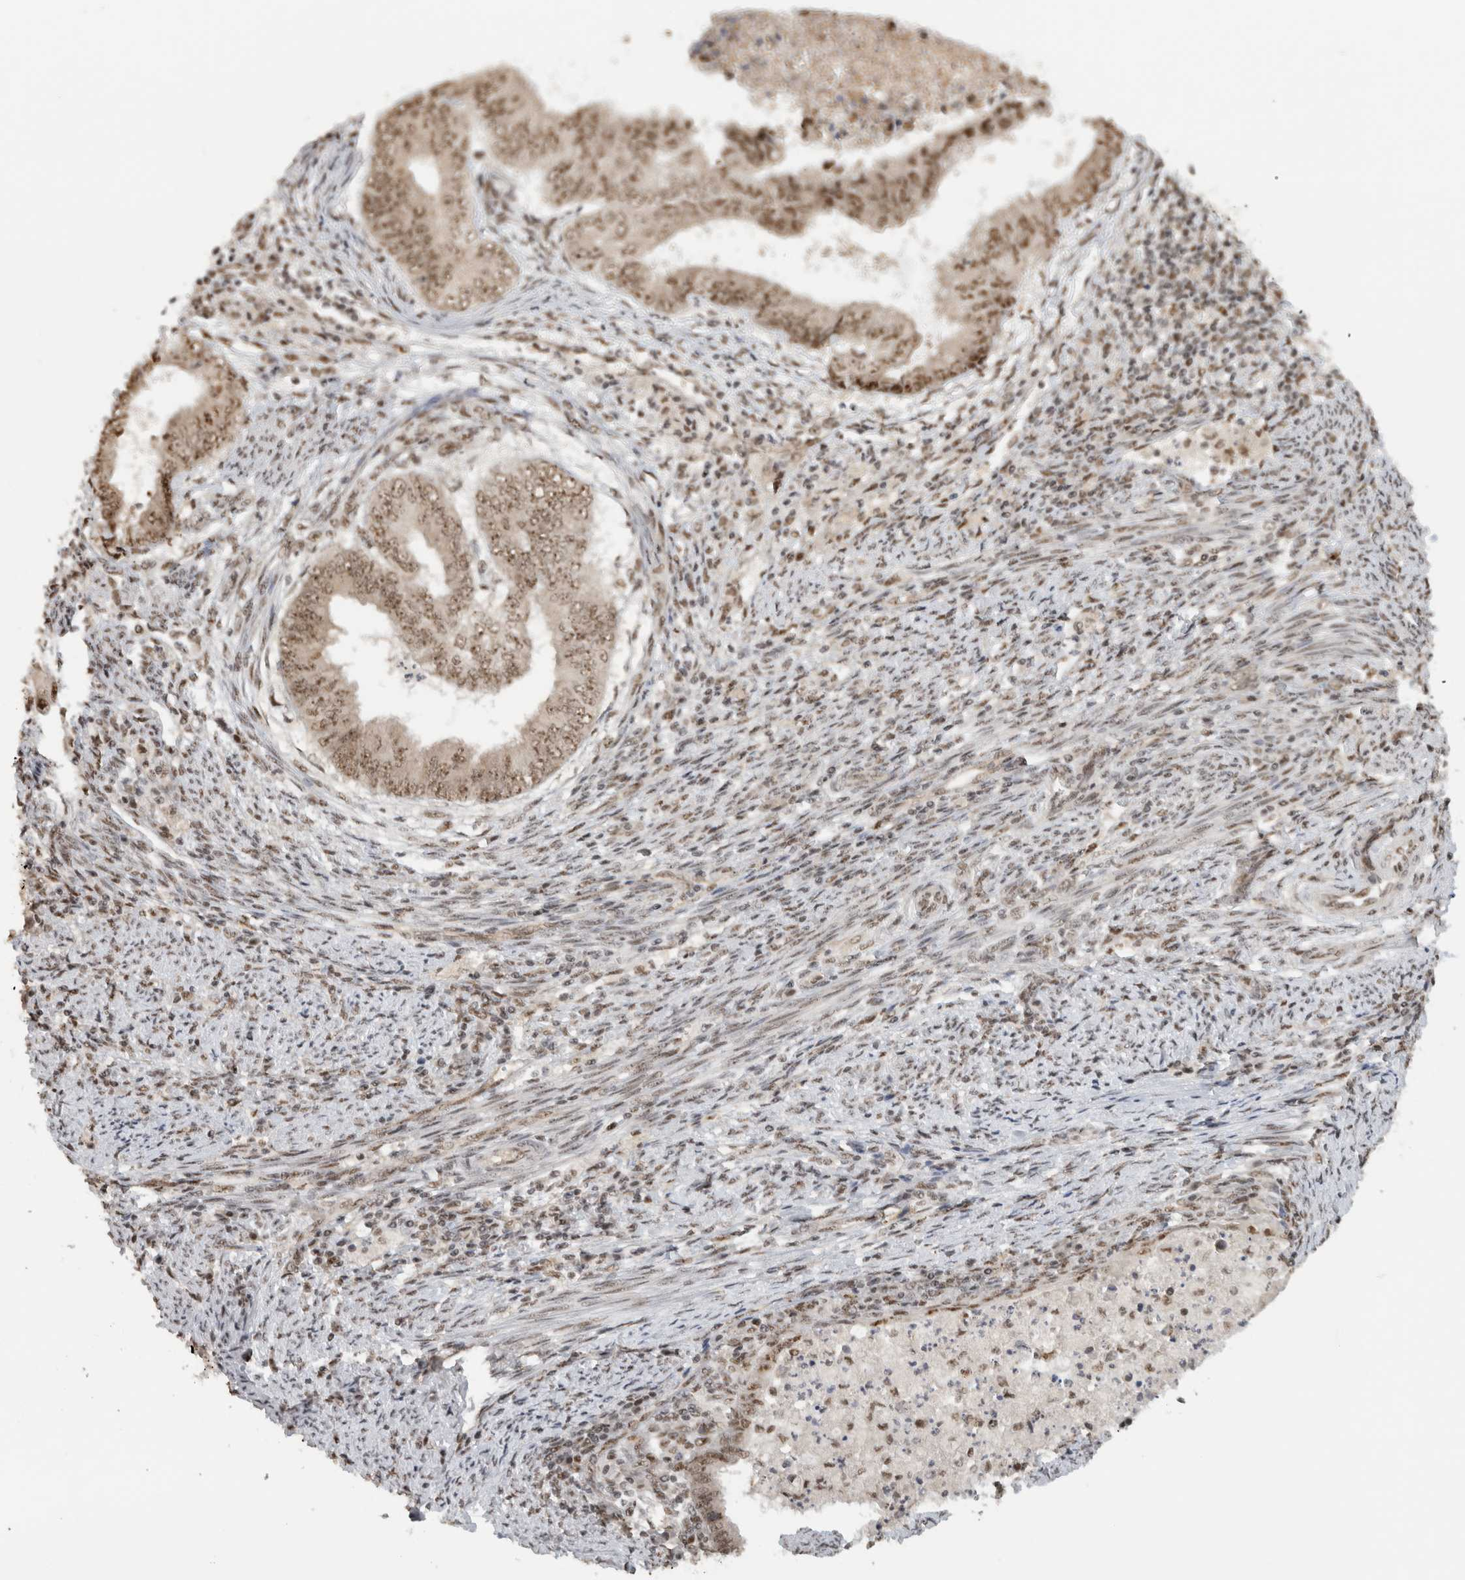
{"staining": {"intensity": "weak", "quantity": ">75%", "location": "nuclear"}, "tissue": "endometrial cancer", "cell_type": "Tumor cells", "image_type": "cancer", "snomed": [{"axis": "morphology", "description": "Polyp, NOS"}, {"axis": "morphology", "description": "Adenocarcinoma, NOS"}, {"axis": "morphology", "description": "Adenoma, NOS"}, {"axis": "topography", "description": "Endometrium"}], "caption": "The photomicrograph displays staining of polyp (endometrial), revealing weak nuclear protein staining (brown color) within tumor cells.", "gene": "EBNA1BP2", "patient": {"sex": "female", "age": 79}}